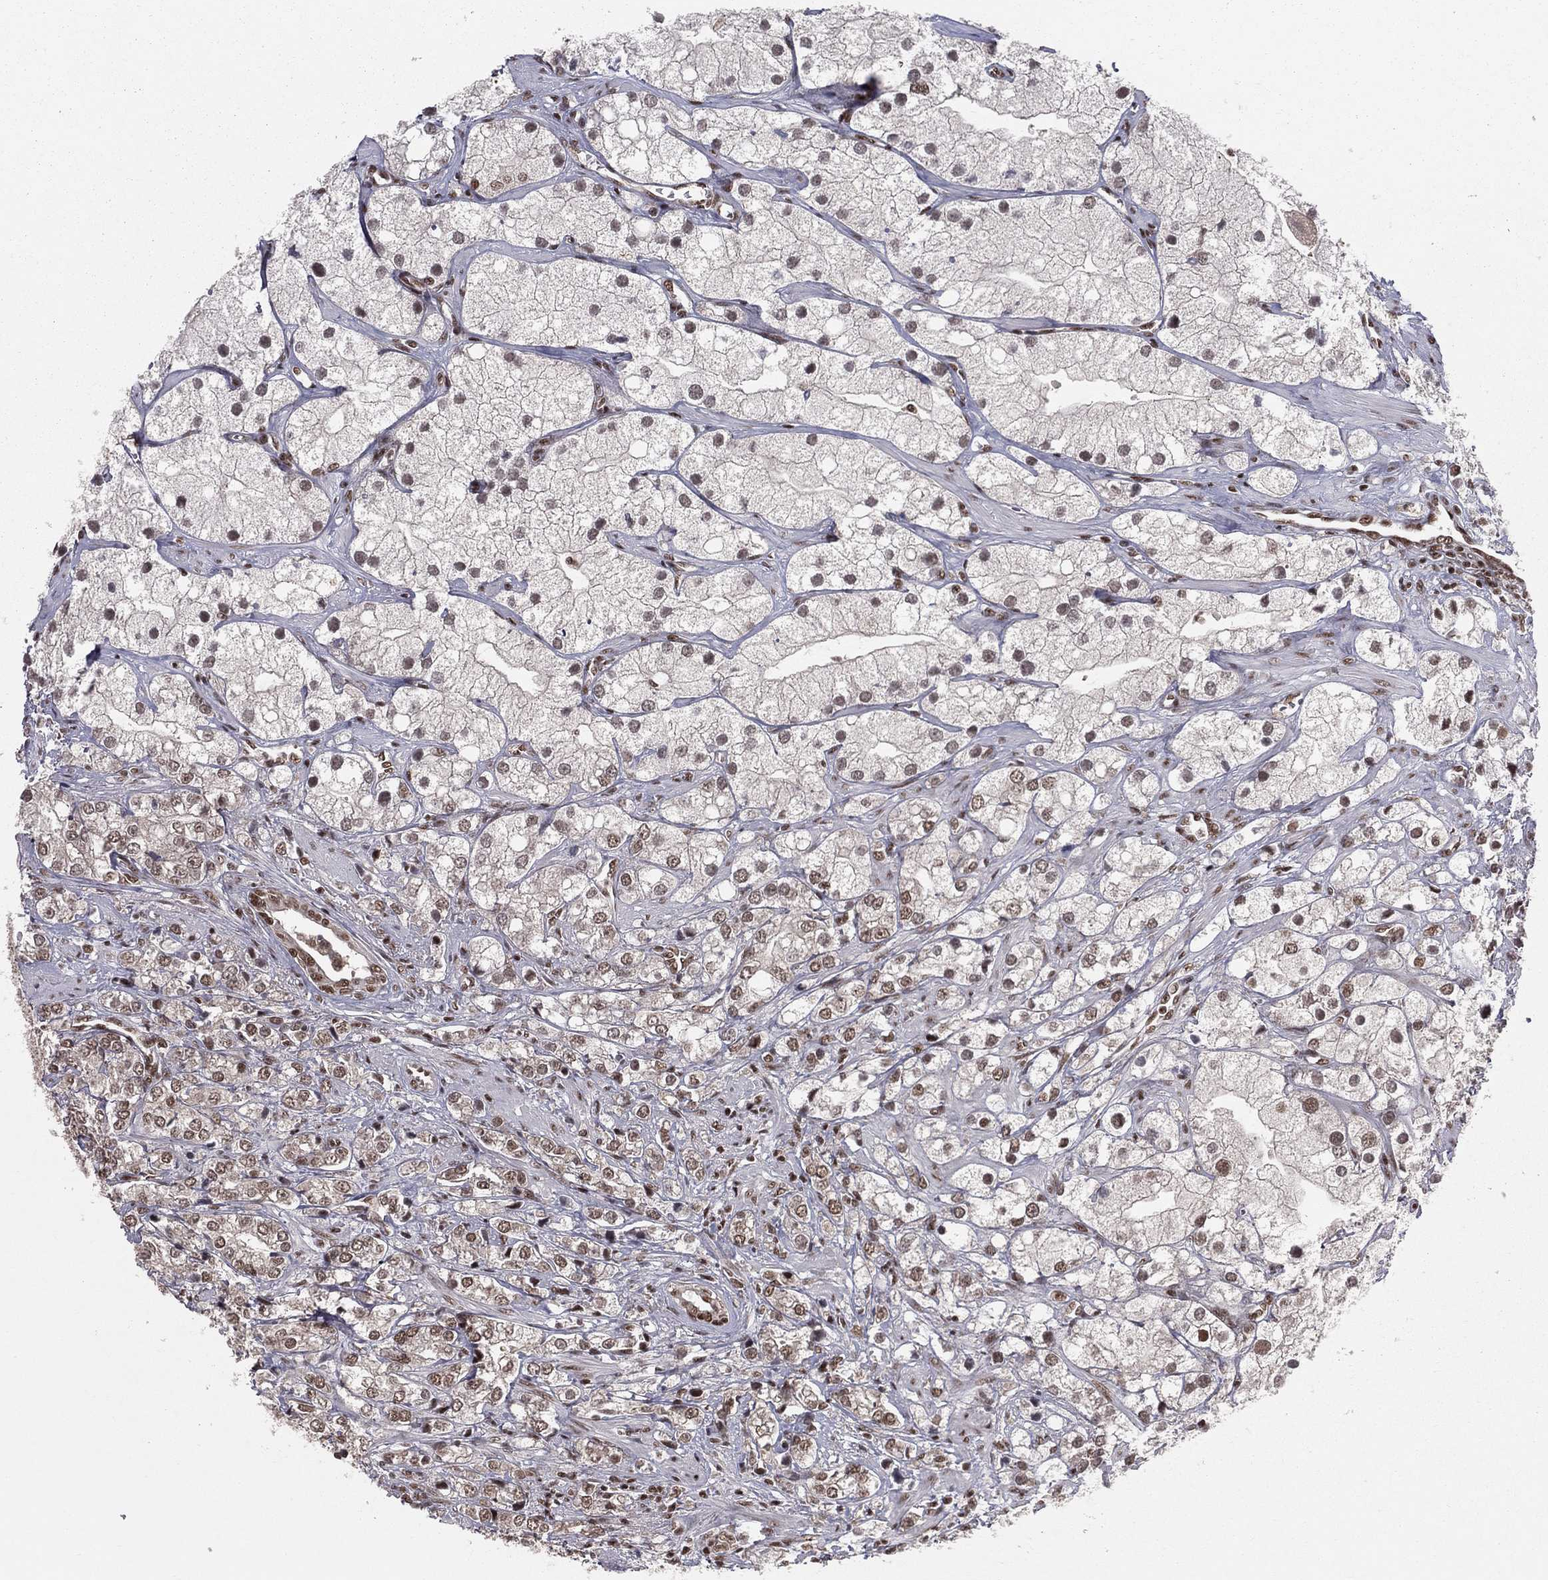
{"staining": {"intensity": "moderate", "quantity": "<25%", "location": "nuclear"}, "tissue": "prostate cancer", "cell_type": "Tumor cells", "image_type": "cancer", "snomed": [{"axis": "morphology", "description": "Adenocarcinoma, NOS"}, {"axis": "topography", "description": "Prostate and seminal vesicle, NOS"}, {"axis": "topography", "description": "Prostate"}], "caption": "Protein analysis of prostate cancer (adenocarcinoma) tissue shows moderate nuclear staining in about <25% of tumor cells.", "gene": "NFYB", "patient": {"sex": "male", "age": 79}}